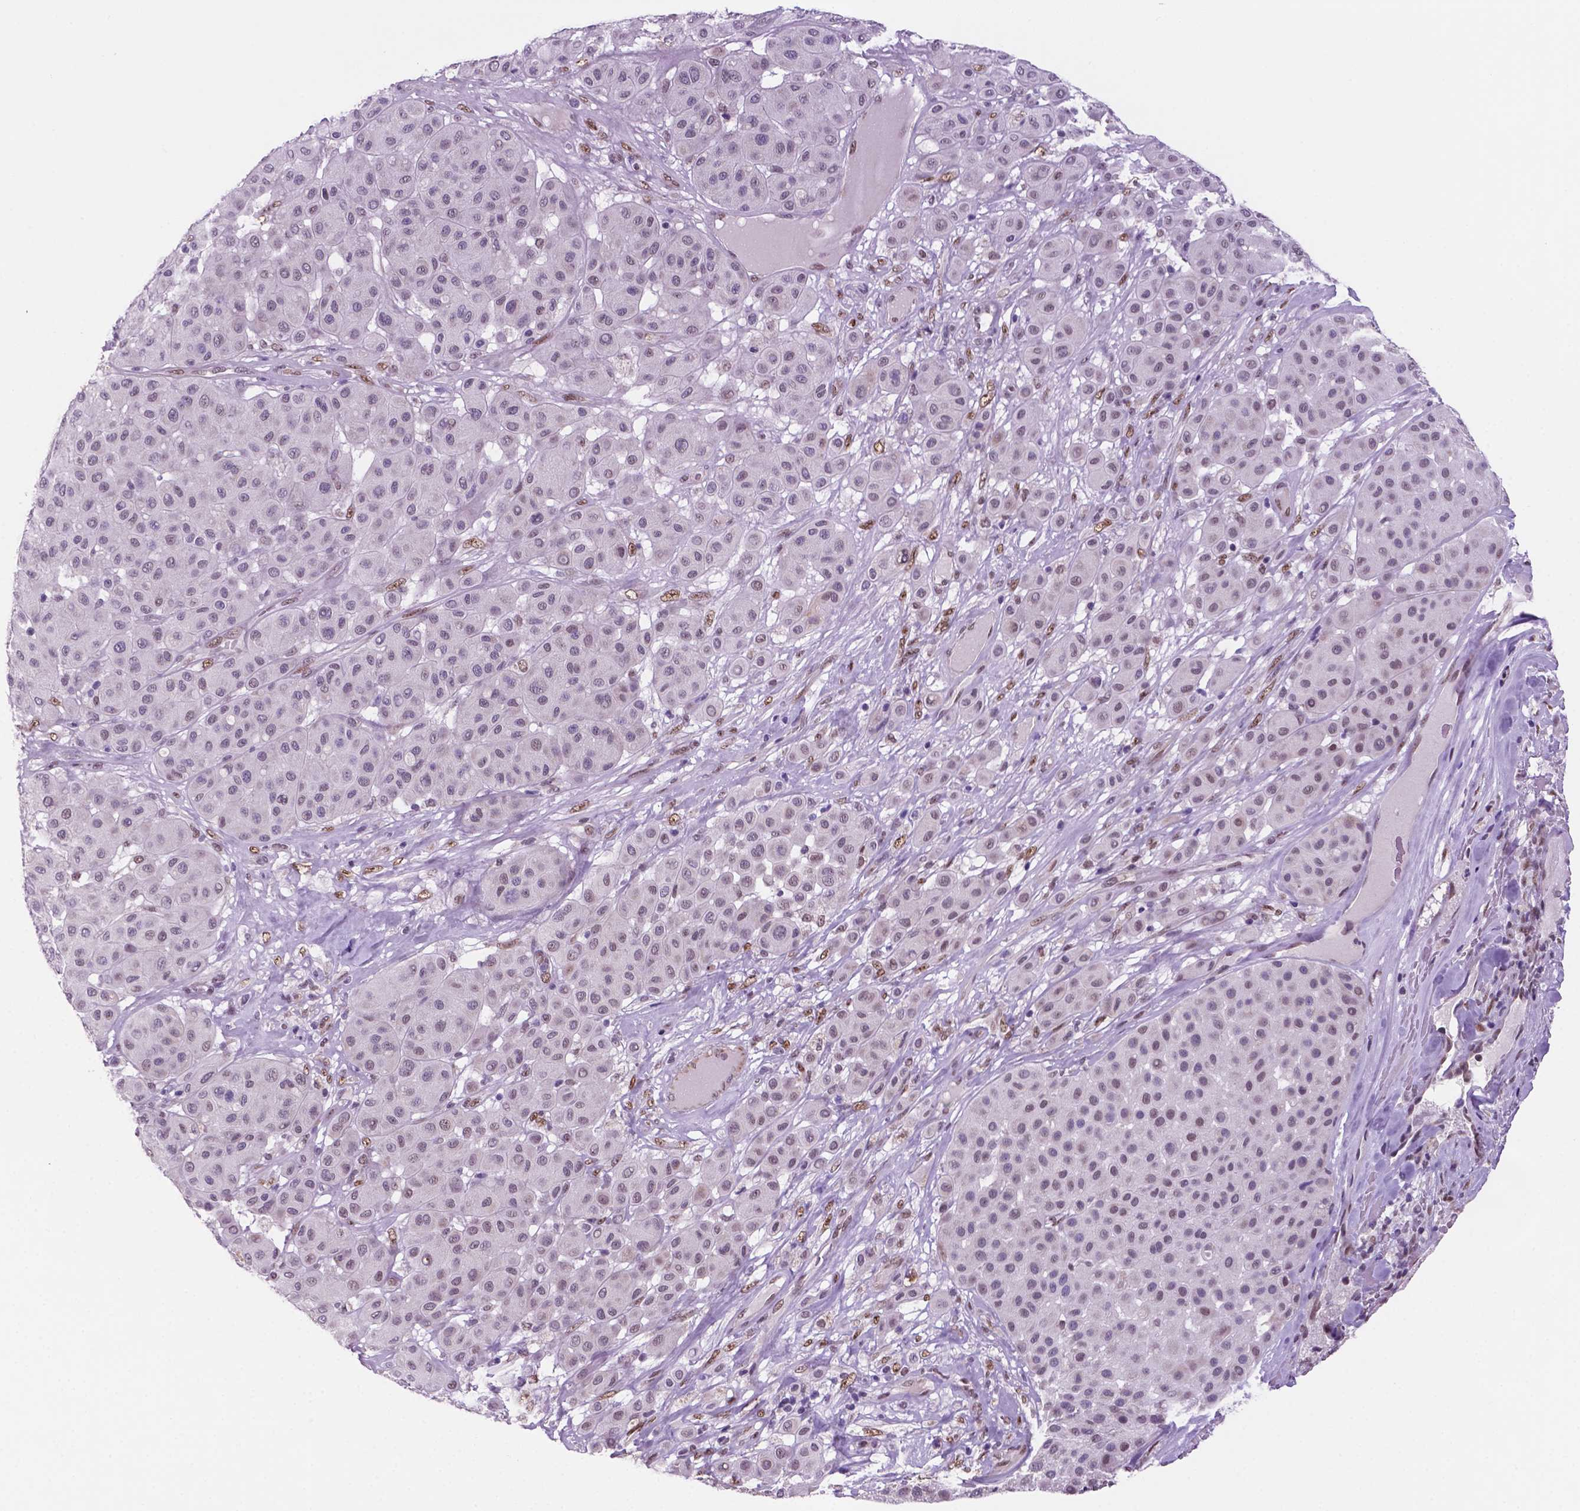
{"staining": {"intensity": "negative", "quantity": "none", "location": "none"}, "tissue": "melanoma", "cell_type": "Tumor cells", "image_type": "cancer", "snomed": [{"axis": "morphology", "description": "Malignant melanoma, Metastatic site"}, {"axis": "topography", "description": "Smooth muscle"}], "caption": "This image is of malignant melanoma (metastatic site) stained with IHC to label a protein in brown with the nuclei are counter-stained blue. There is no expression in tumor cells.", "gene": "C18orf21", "patient": {"sex": "male", "age": 41}}